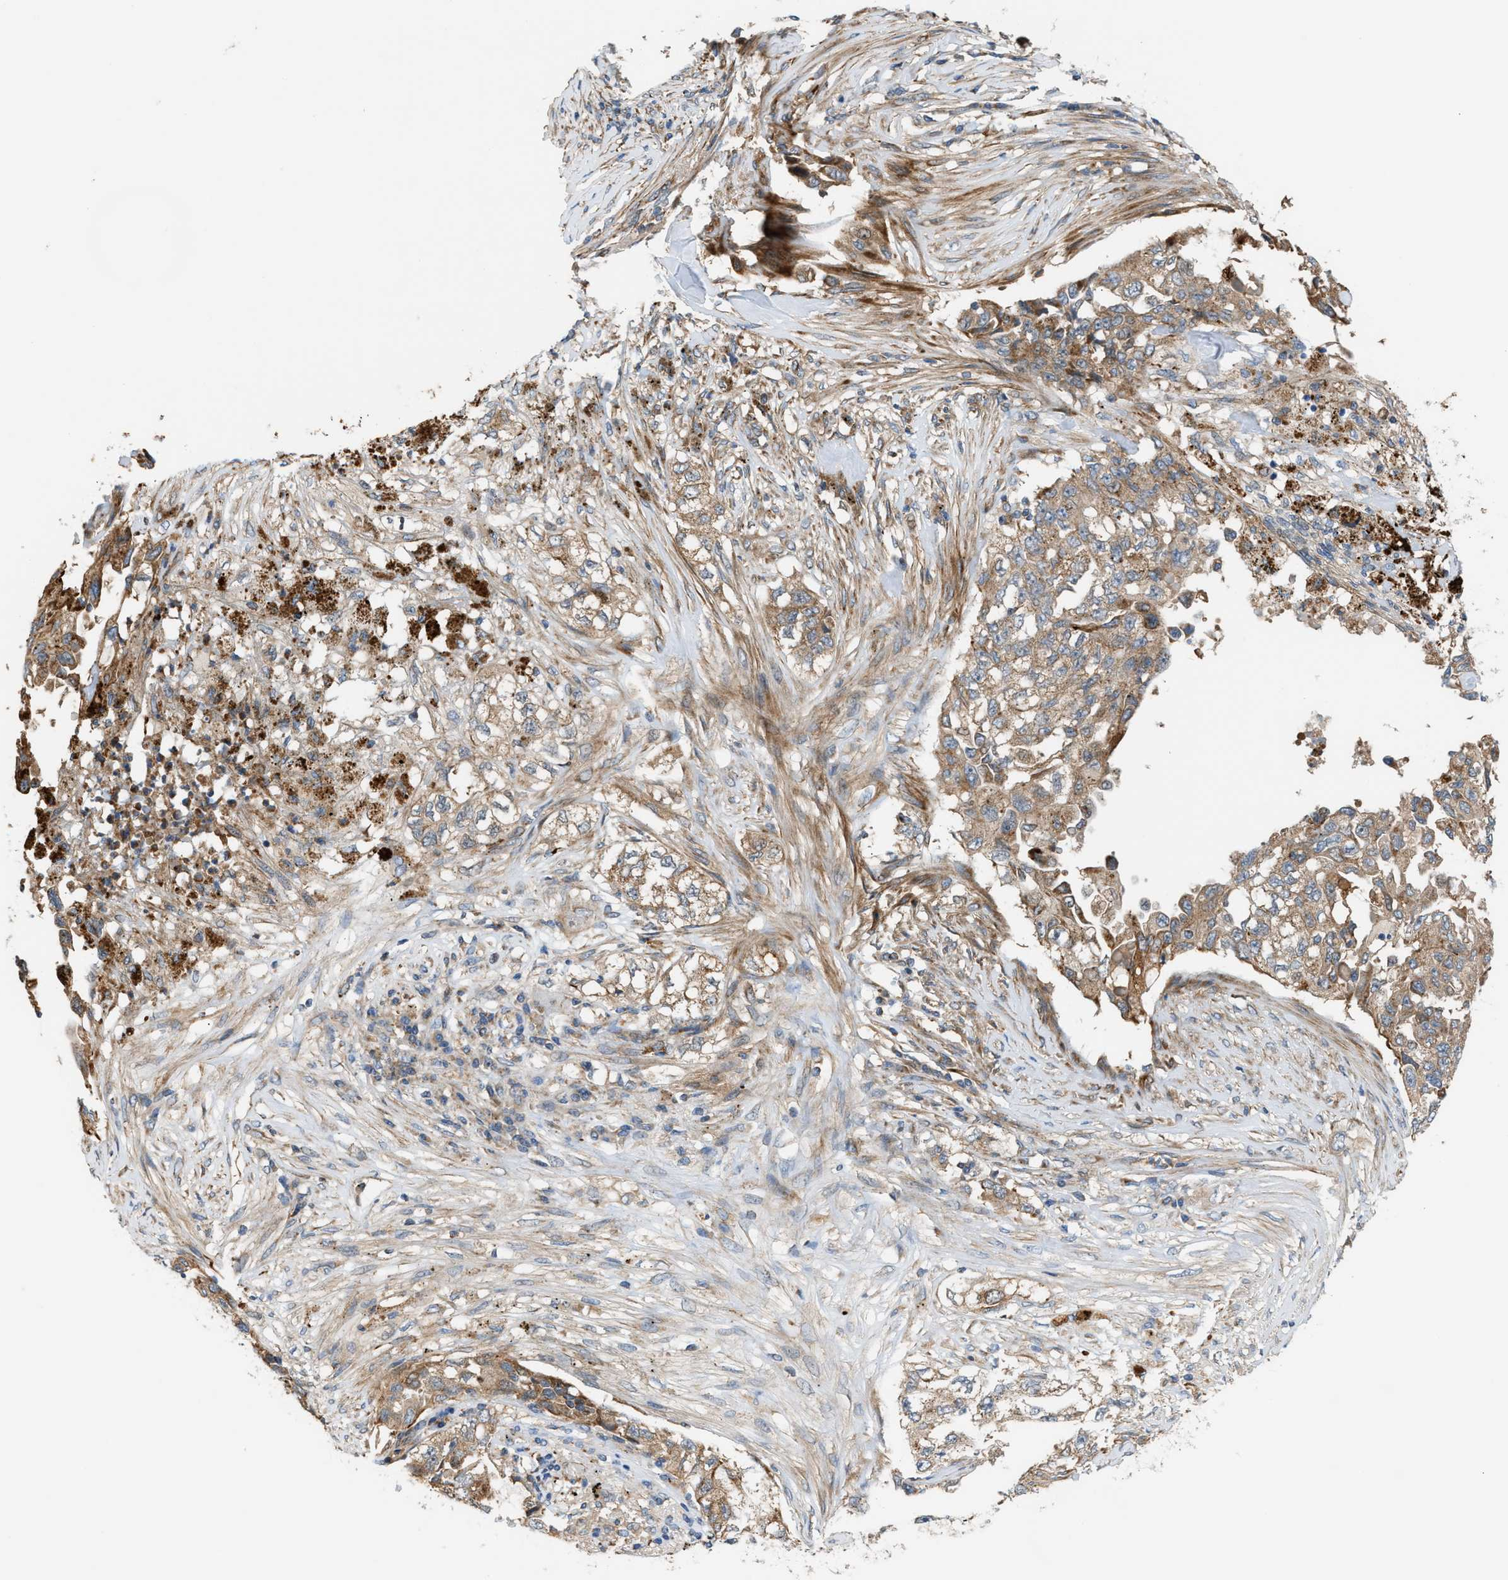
{"staining": {"intensity": "moderate", "quantity": ">75%", "location": "cytoplasmic/membranous"}, "tissue": "lung cancer", "cell_type": "Tumor cells", "image_type": "cancer", "snomed": [{"axis": "morphology", "description": "Adenocarcinoma, NOS"}, {"axis": "topography", "description": "Lung"}], "caption": "This histopathology image demonstrates immunohistochemistry staining of human lung adenocarcinoma, with medium moderate cytoplasmic/membranous staining in about >75% of tumor cells.", "gene": "PDCL", "patient": {"sex": "female", "age": 51}}